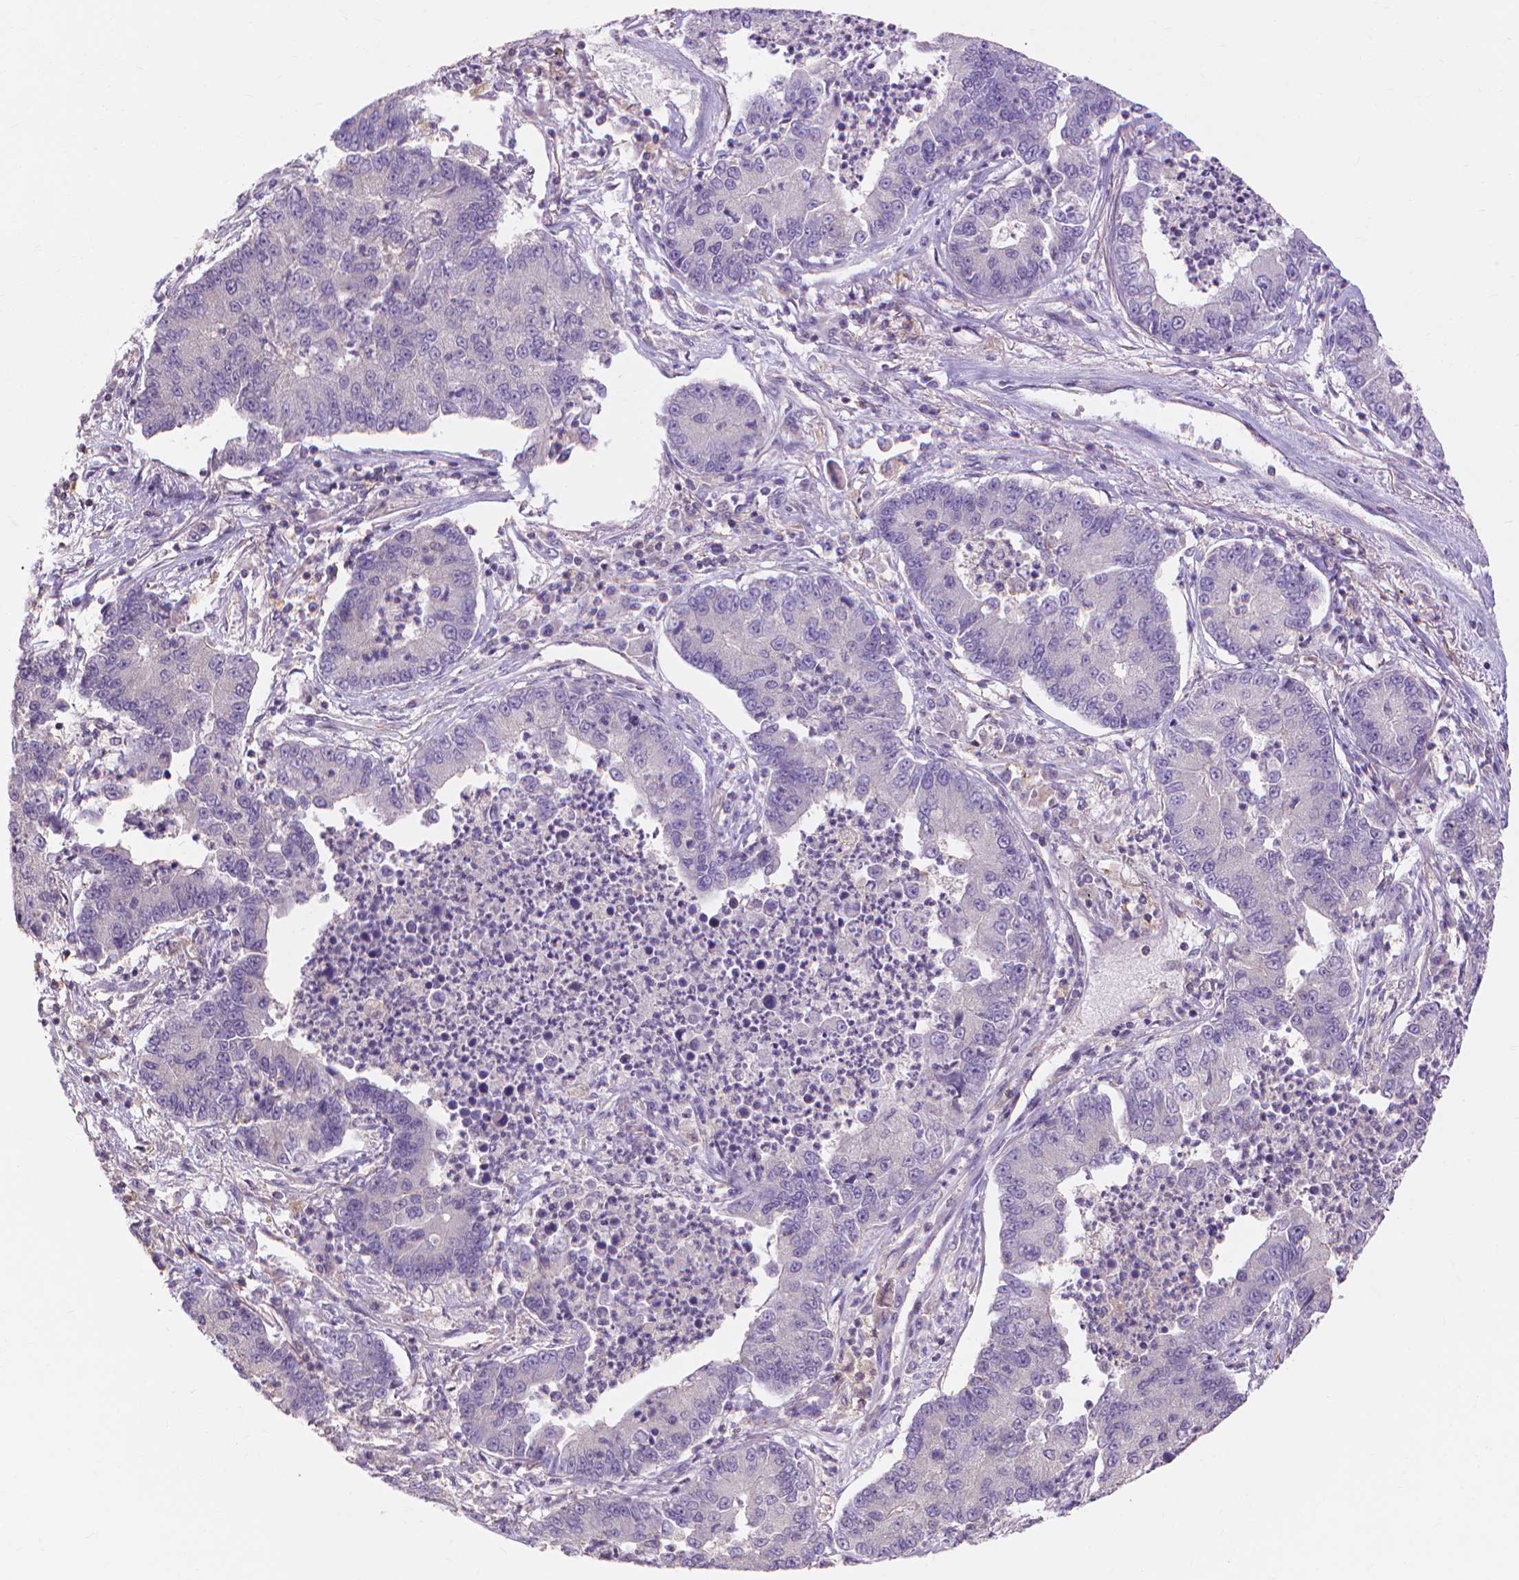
{"staining": {"intensity": "negative", "quantity": "none", "location": "none"}, "tissue": "lung cancer", "cell_type": "Tumor cells", "image_type": "cancer", "snomed": [{"axis": "morphology", "description": "Adenocarcinoma, NOS"}, {"axis": "topography", "description": "Lung"}], "caption": "Immunohistochemical staining of lung adenocarcinoma exhibits no significant positivity in tumor cells.", "gene": "PRDM13", "patient": {"sex": "female", "age": 57}}